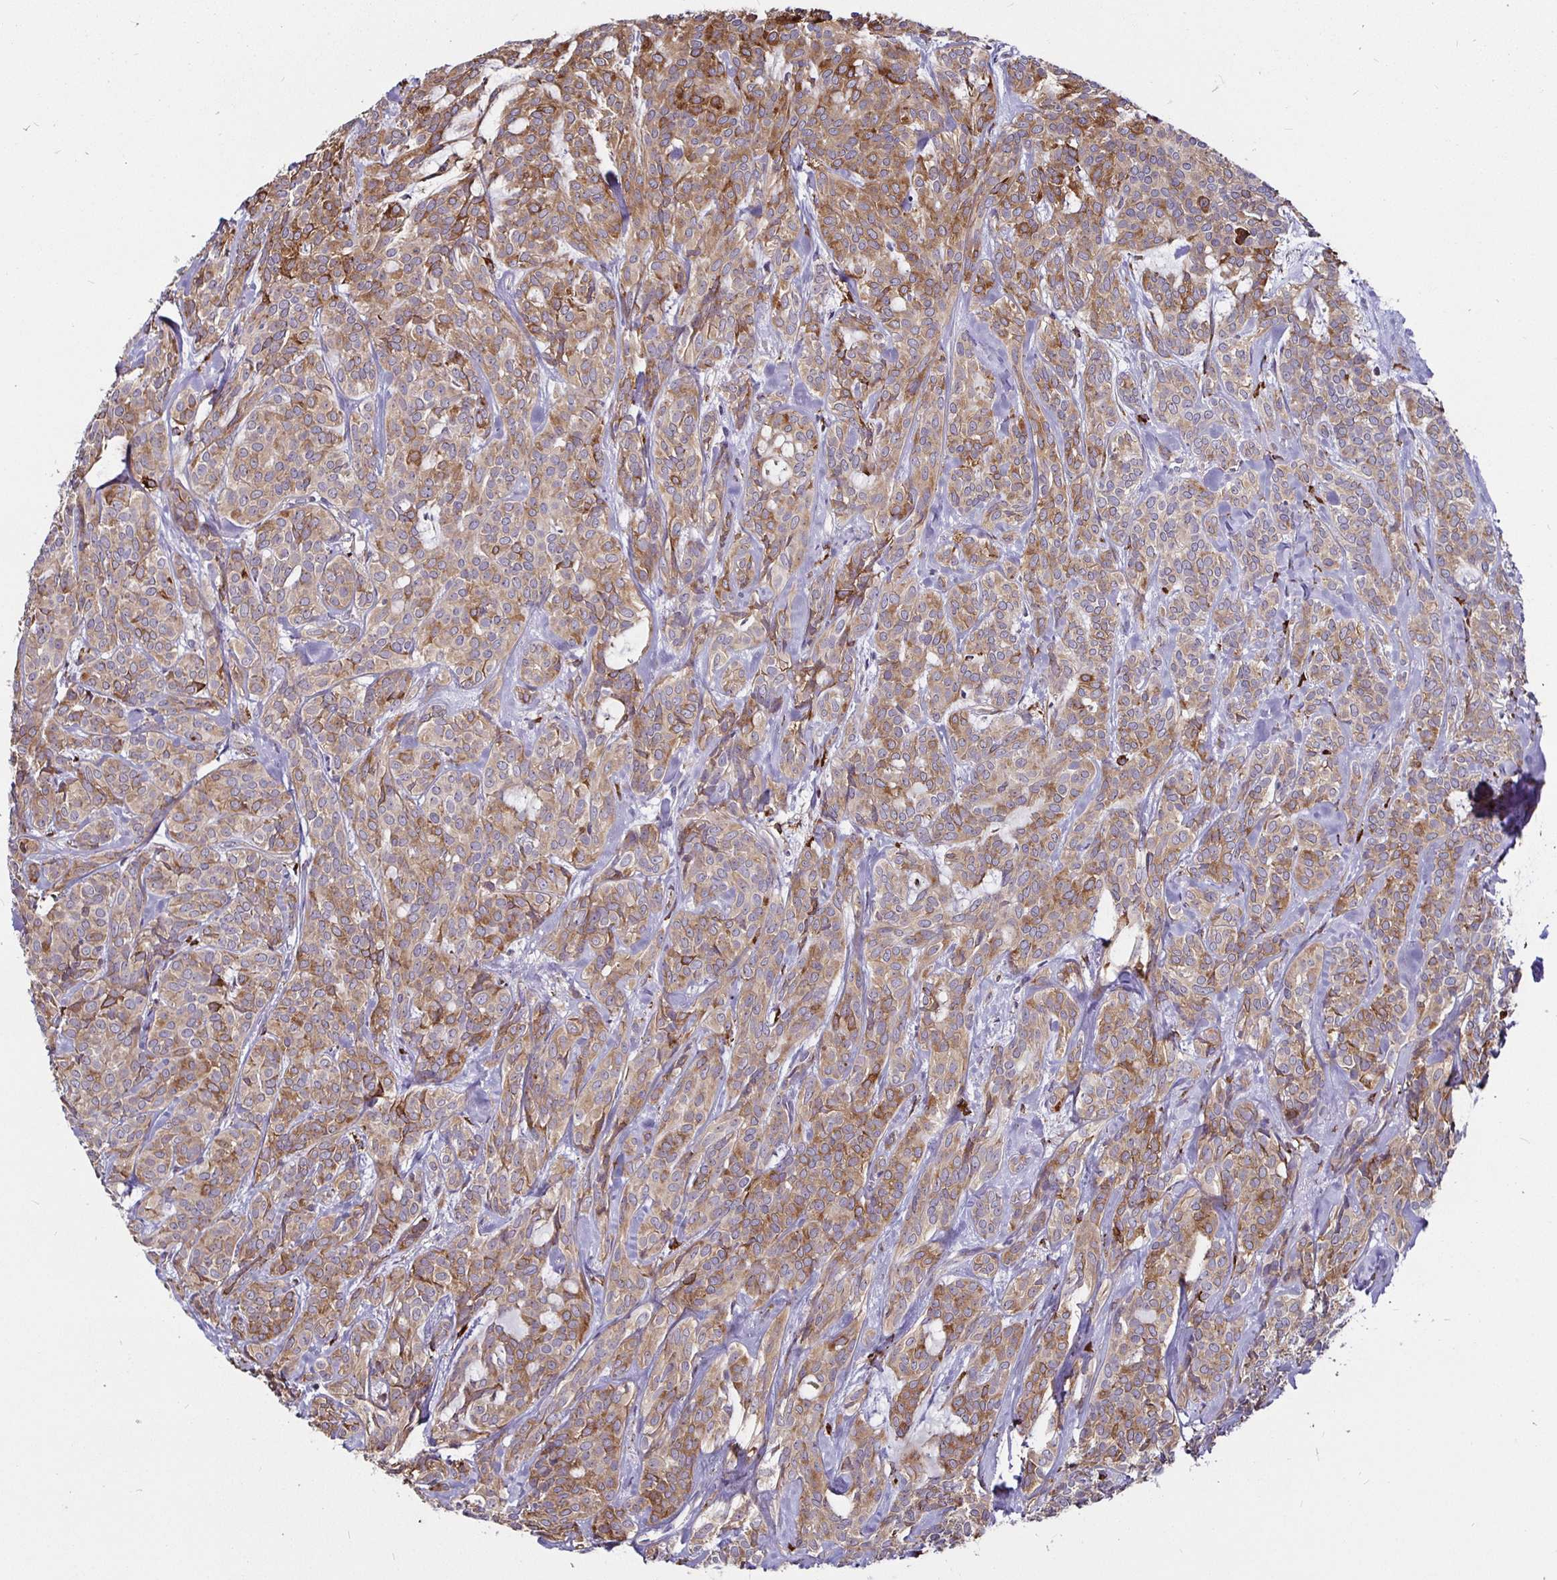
{"staining": {"intensity": "moderate", "quantity": ">75%", "location": "cytoplasmic/membranous"}, "tissue": "head and neck cancer", "cell_type": "Tumor cells", "image_type": "cancer", "snomed": [{"axis": "morphology", "description": "Adenocarcinoma, NOS"}, {"axis": "topography", "description": "Head-Neck"}], "caption": "DAB (3,3'-diaminobenzidine) immunohistochemical staining of head and neck cancer (adenocarcinoma) displays moderate cytoplasmic/membranous protein staining in approximately >75% of tumor cells. Using DAB (3,3'-diaminobenzidine) (brown) and hematoxylin (blue) stains, captured at high magnification using brightfield microscopy.", "gene": "P4HA2", "patient": {"sex": "female", "age": 57}}